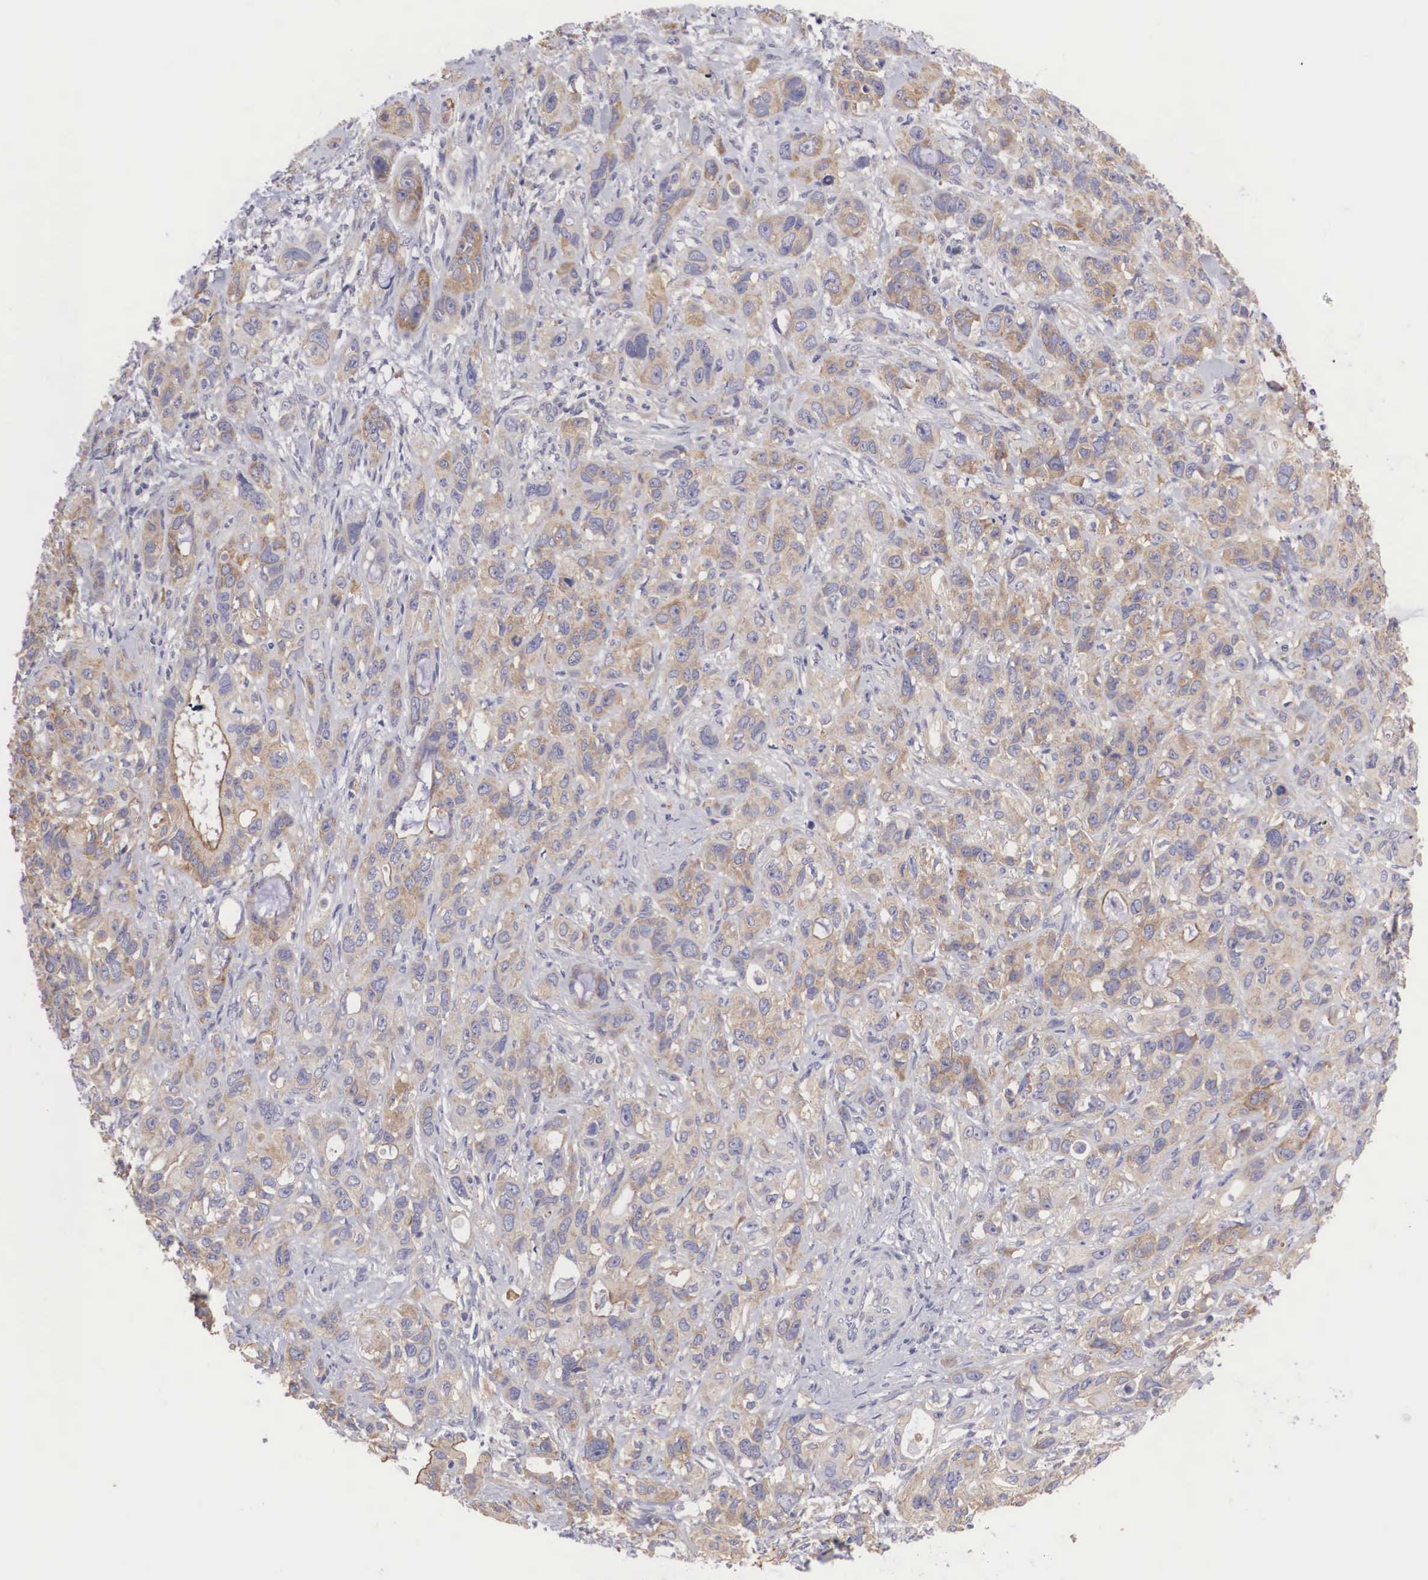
{"staining": {"intensity": "moderate", "quantity": ">75%", "location": "cytoplasmic/membranous"}, "tissue": "stomach cancer", "cell_type": "Tumor cells", "image_type": "cancer", "snomed": [{"axis": "morphology", "description": "Adenocarcinoma, NOS"}, {"axis": "topography", "description": "Stomach, upper"}], "caption": "High-magnification brightfield microscopy of adenocarcinoma (stomach) stained with DAB (3,3'-diaminobenzidine) (brown) and counterstained with hematoxylin (blue). tumor cells exhibit moderate cytoplasmic/membranous positivity is appreciated in about>75% of cells.", "gene": "TXLNG", "patient": {"sex": "male", "age": 47}}